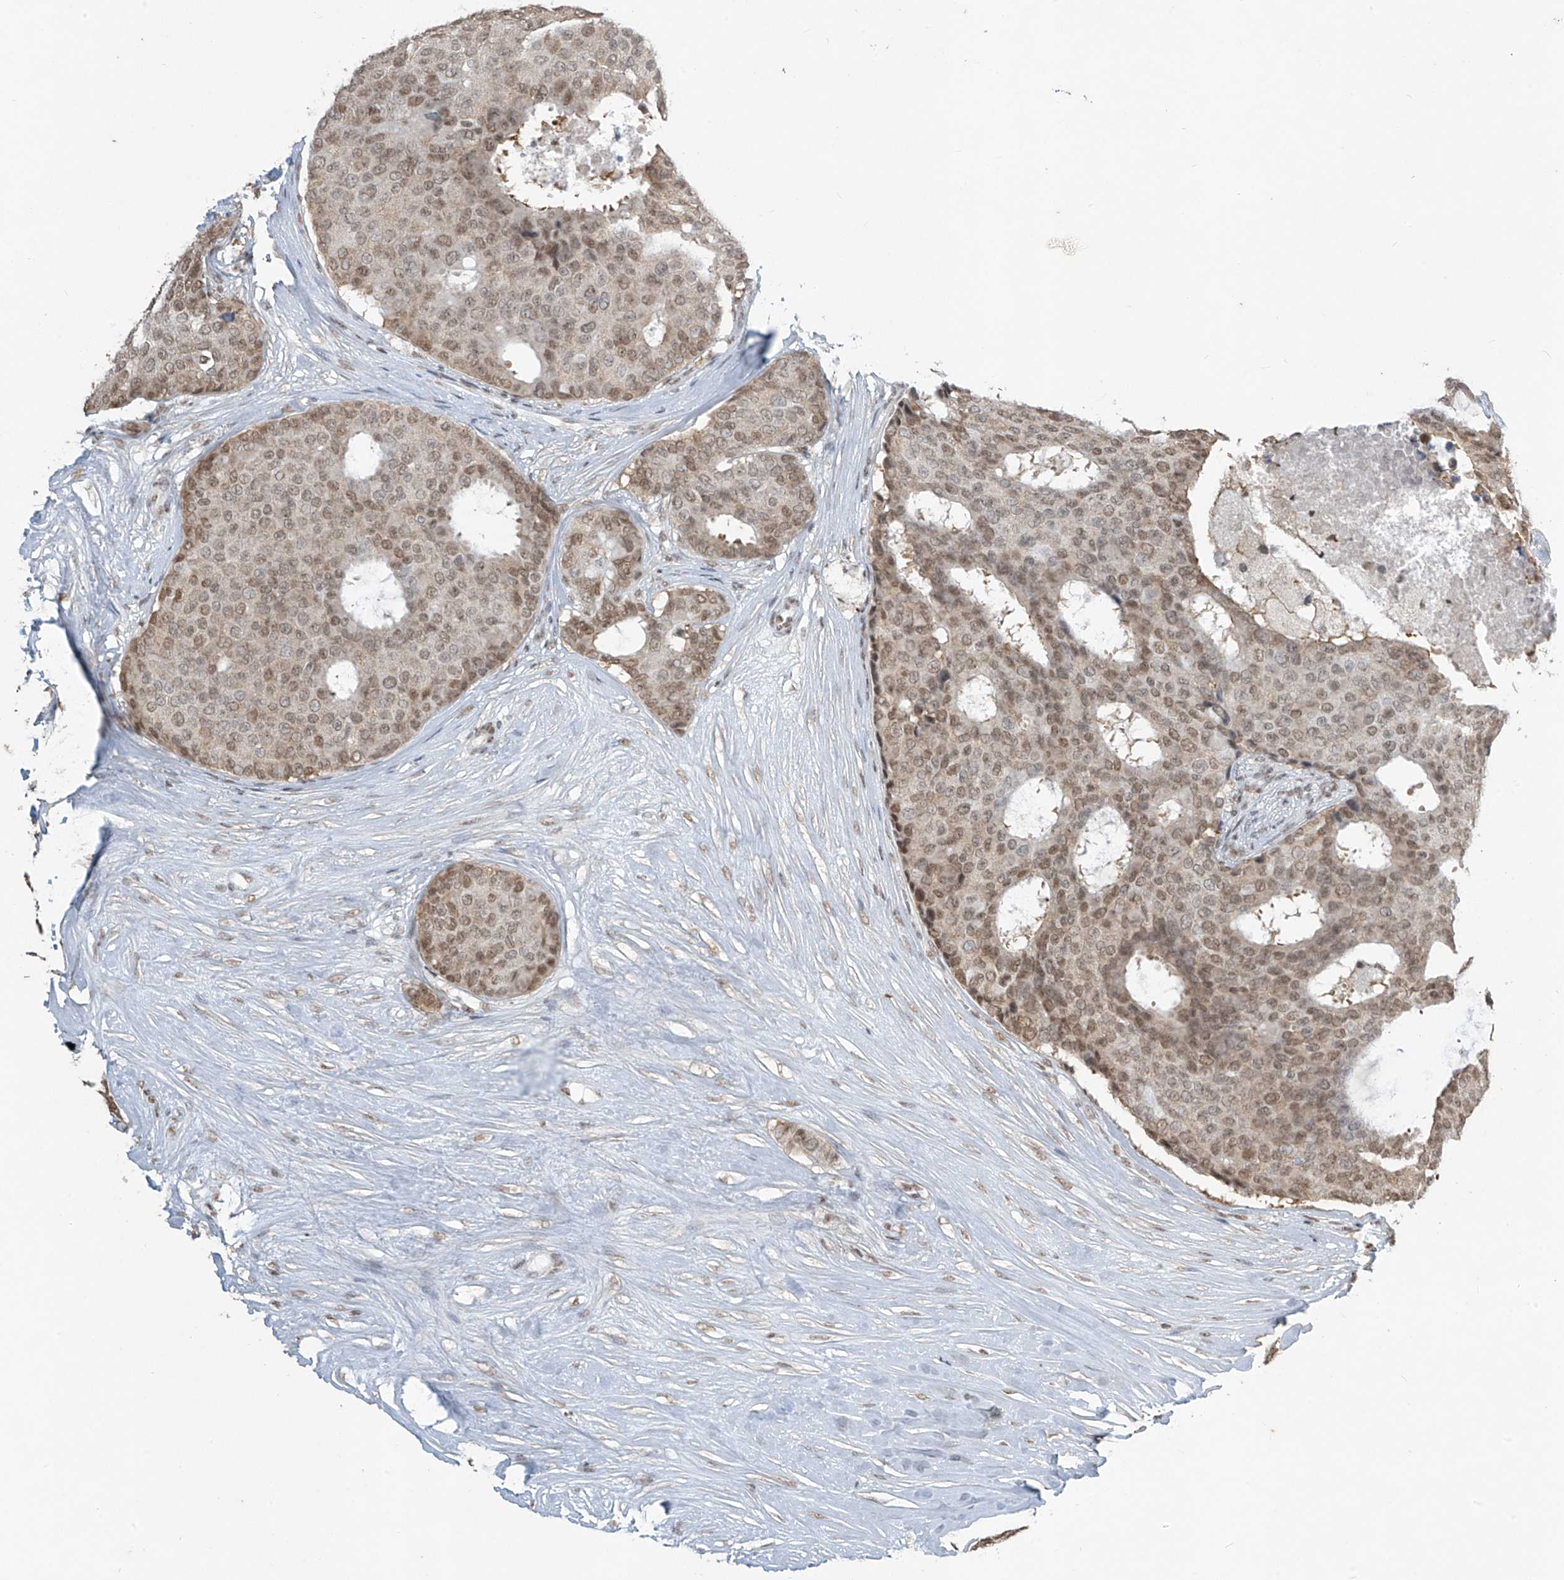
{"staining": {"intensity": "moderate", "quantity": ">75%", "location": "nuclear"}, "tissue": "breast cancer", "cell_type": "Tumor cells", "image_type": "cancer", "snomed": [{"axis": "morphology", "description": "Duct carcinoma"}, {"axis": "topography", "description": "Breast"}], "caption": "Immunohistochemistry (IHC) histopathology image of human intraductal carcinoma (breast) stained for a protein (brown), which displays medium levels of moderate nuclear positivity in about >75% of tumor cells.", "gene": "TFEC", "patient": {"sex": "female", "age": 75}}